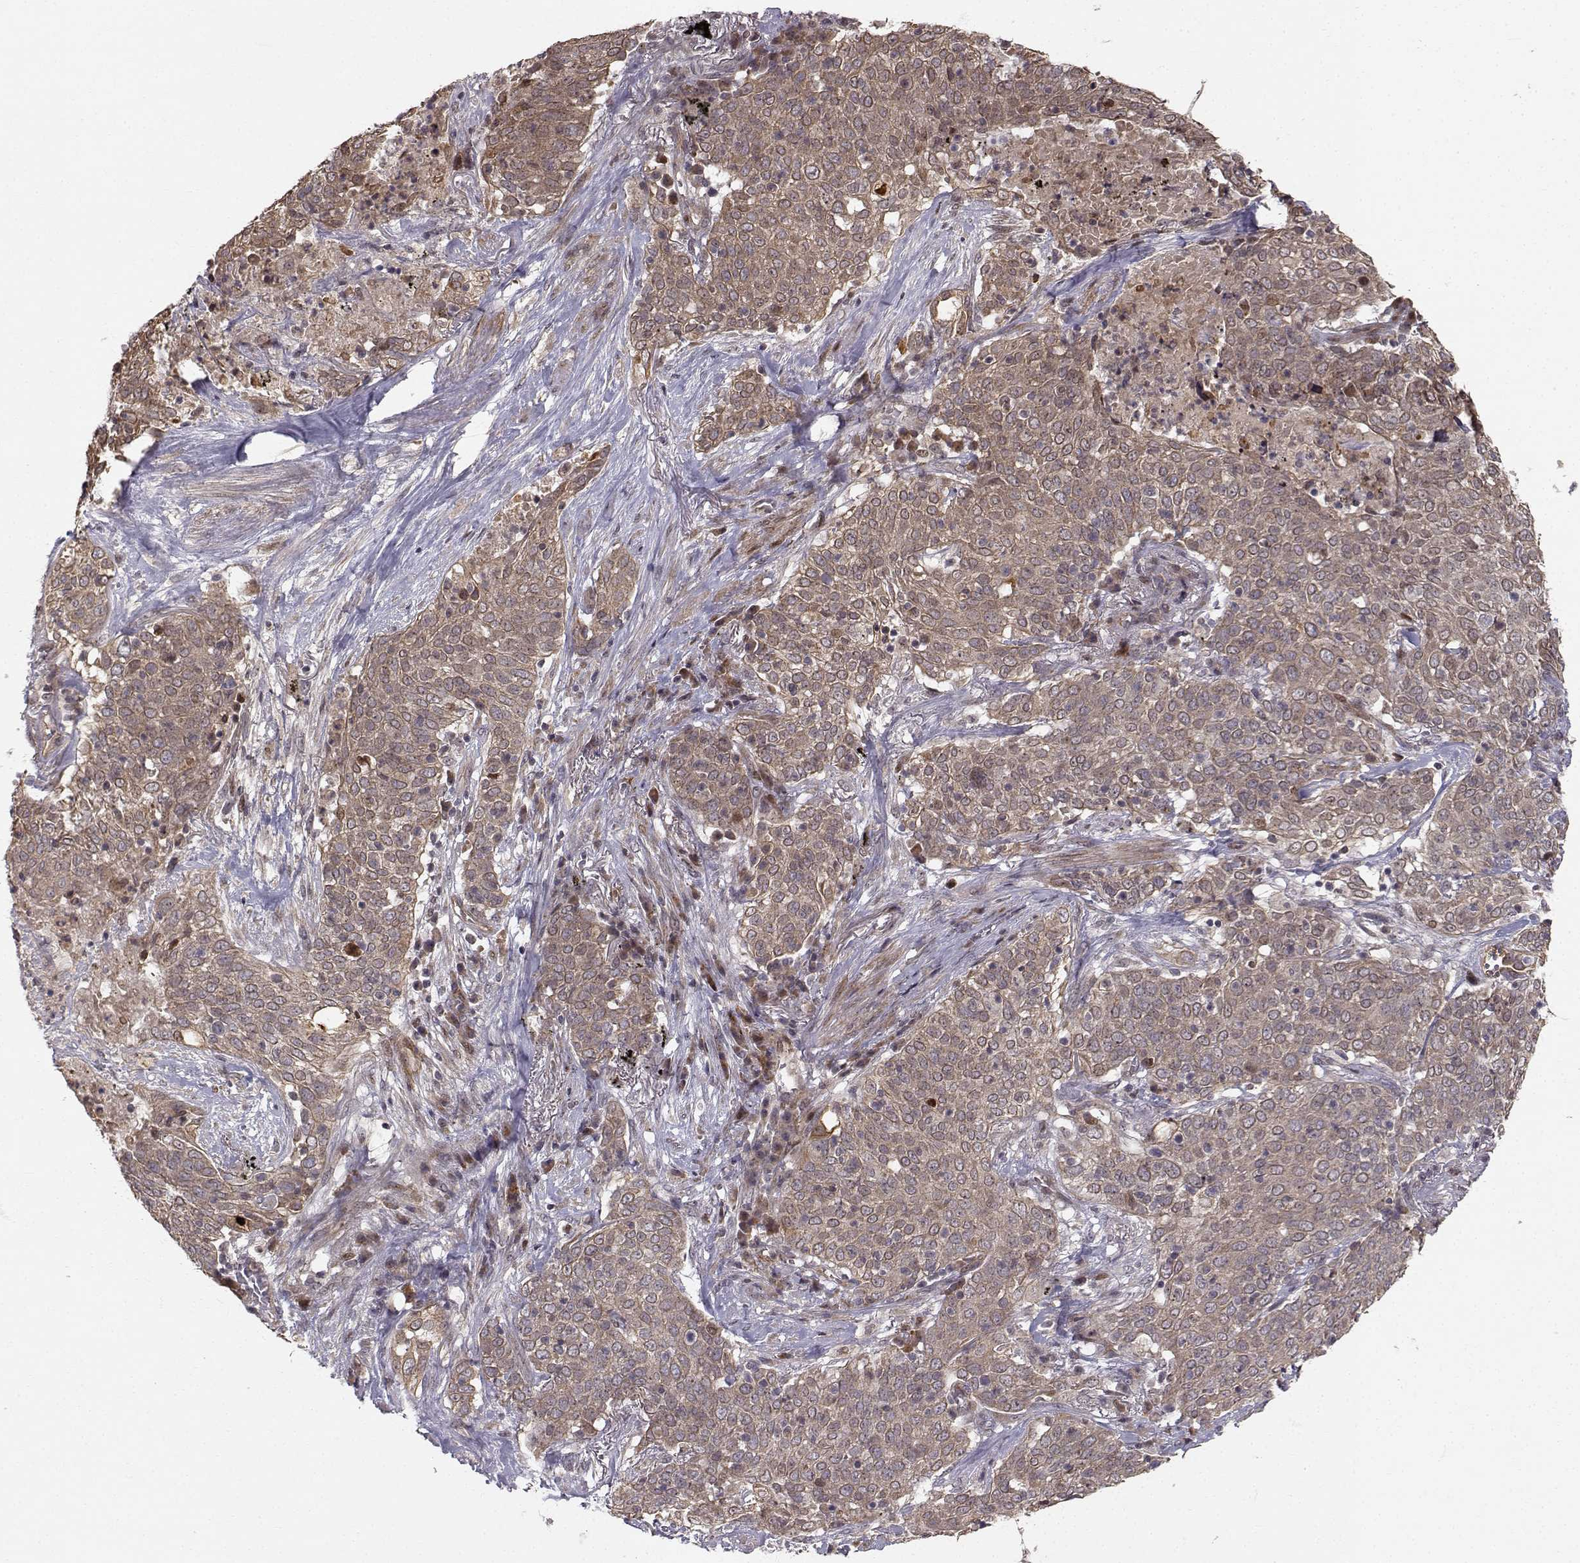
{"staining": {"intensity": "moderate", "quantity": "<25%", "location": "cytoplasmic/membranous"}, "tissue": "lung cancer", "cell_type": "Tumor cells", "image_type": "cancer", "snomed": [{"axis": "morphology", "description": "Squamous cell carcinoma, NOS"}, {"axis": "topography", "description": "Lung"}], "caption": "Protein staining by immunohistochemistry (IHC) displays moderate cytoplasmic/membranous positivity in approximately <25% of tumor cells in squamous cell carcinoma (lung).", "gene": "APC", "patient": {"sex": "male", "age": 82}}